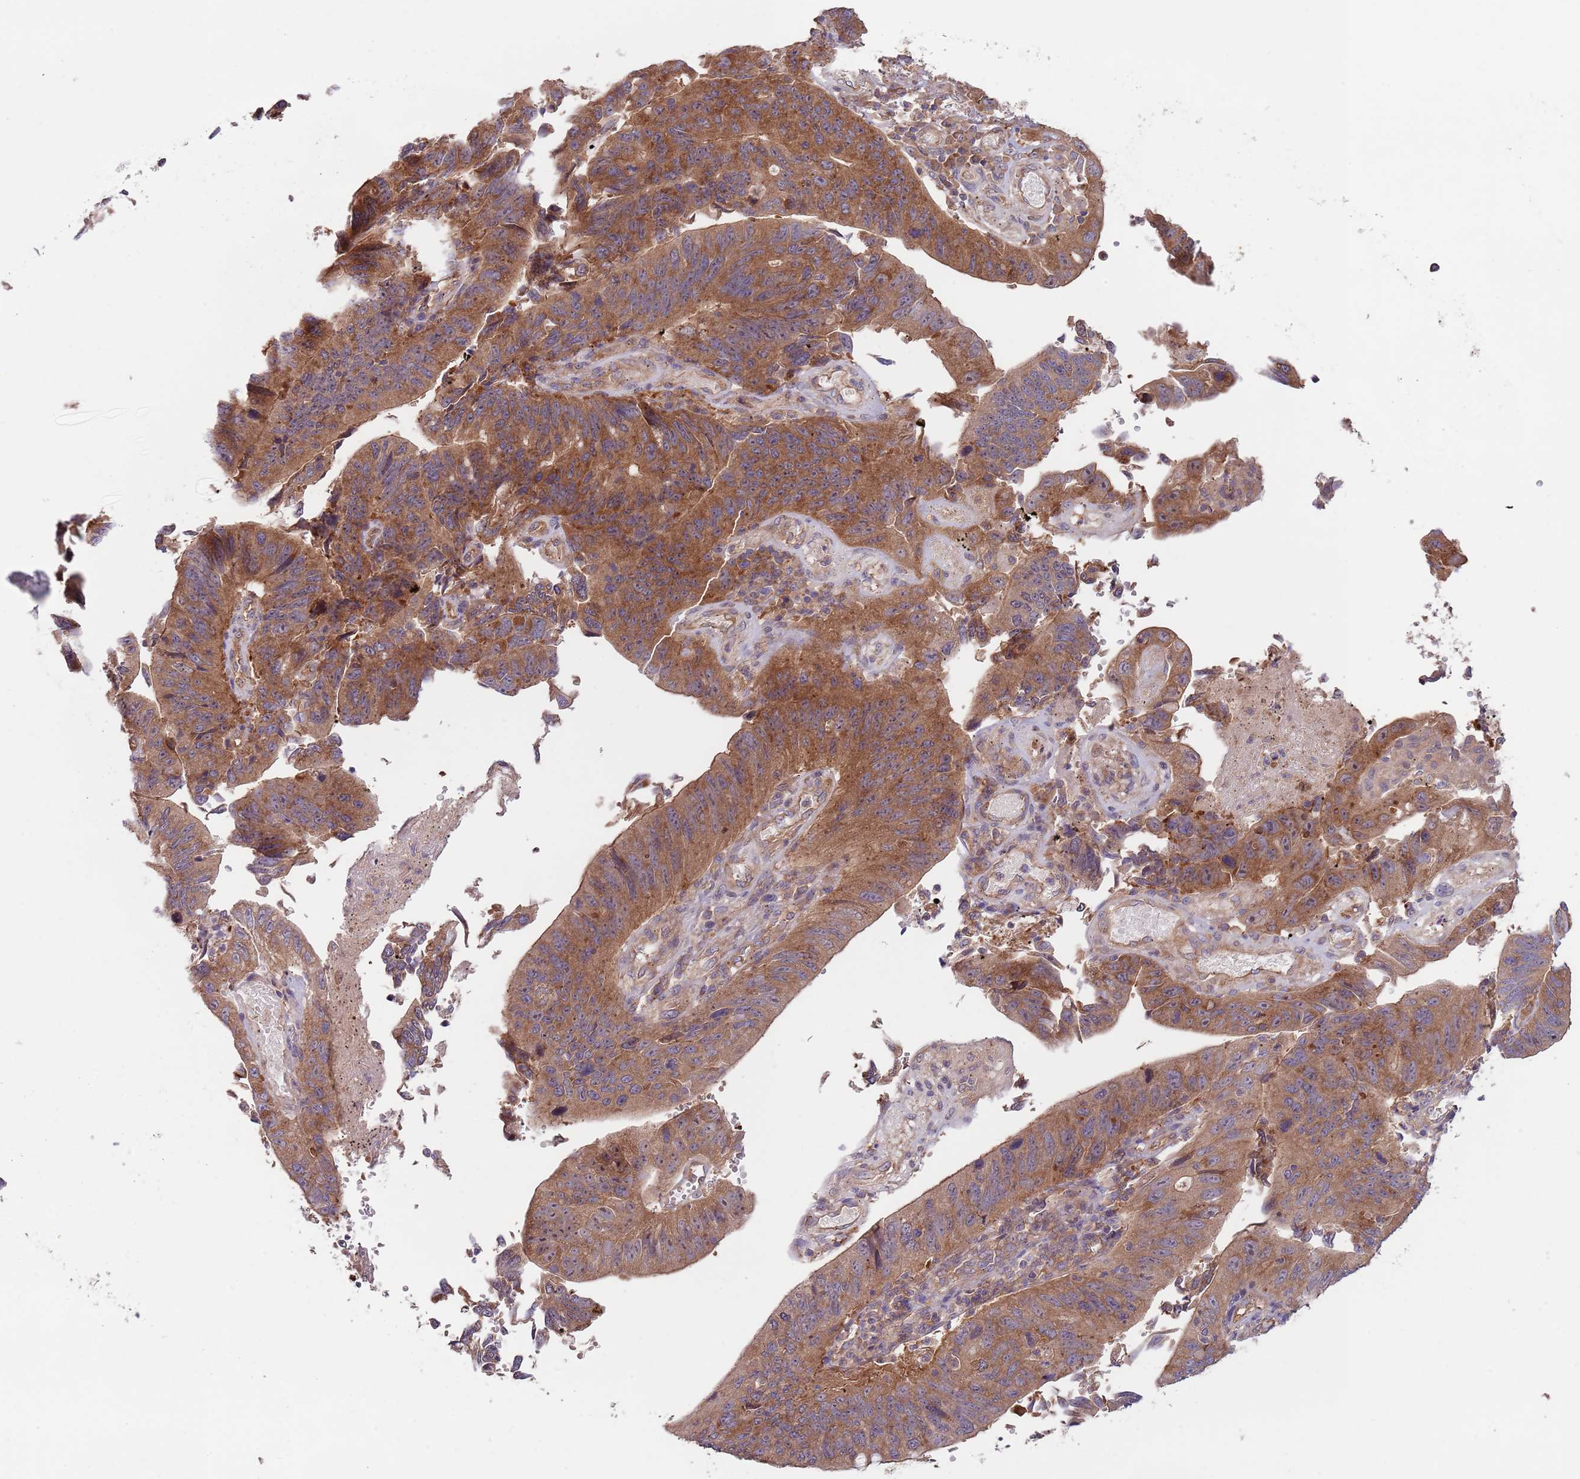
{"staining": {"intensity": "moderate", "quantity": ">75%", "location": "cytoplasmic/membranous"}, "tissue": "stomach cancer", "cell_type": "Tumor cells", "image_type": "cancer", "snomed": [{"axis": "morphology", "description": "Adenocarcinoma, NOS"}, {"axis": "topography", "description": "Stomach"}], "caption": "A brown stain labels moderate cytoplasmic/membranous positivity of a protein in adenocarcinoma (stomach) tumor cells.", "gene": "EIF3F", "patient": {"sex": "male", "age": 59}}